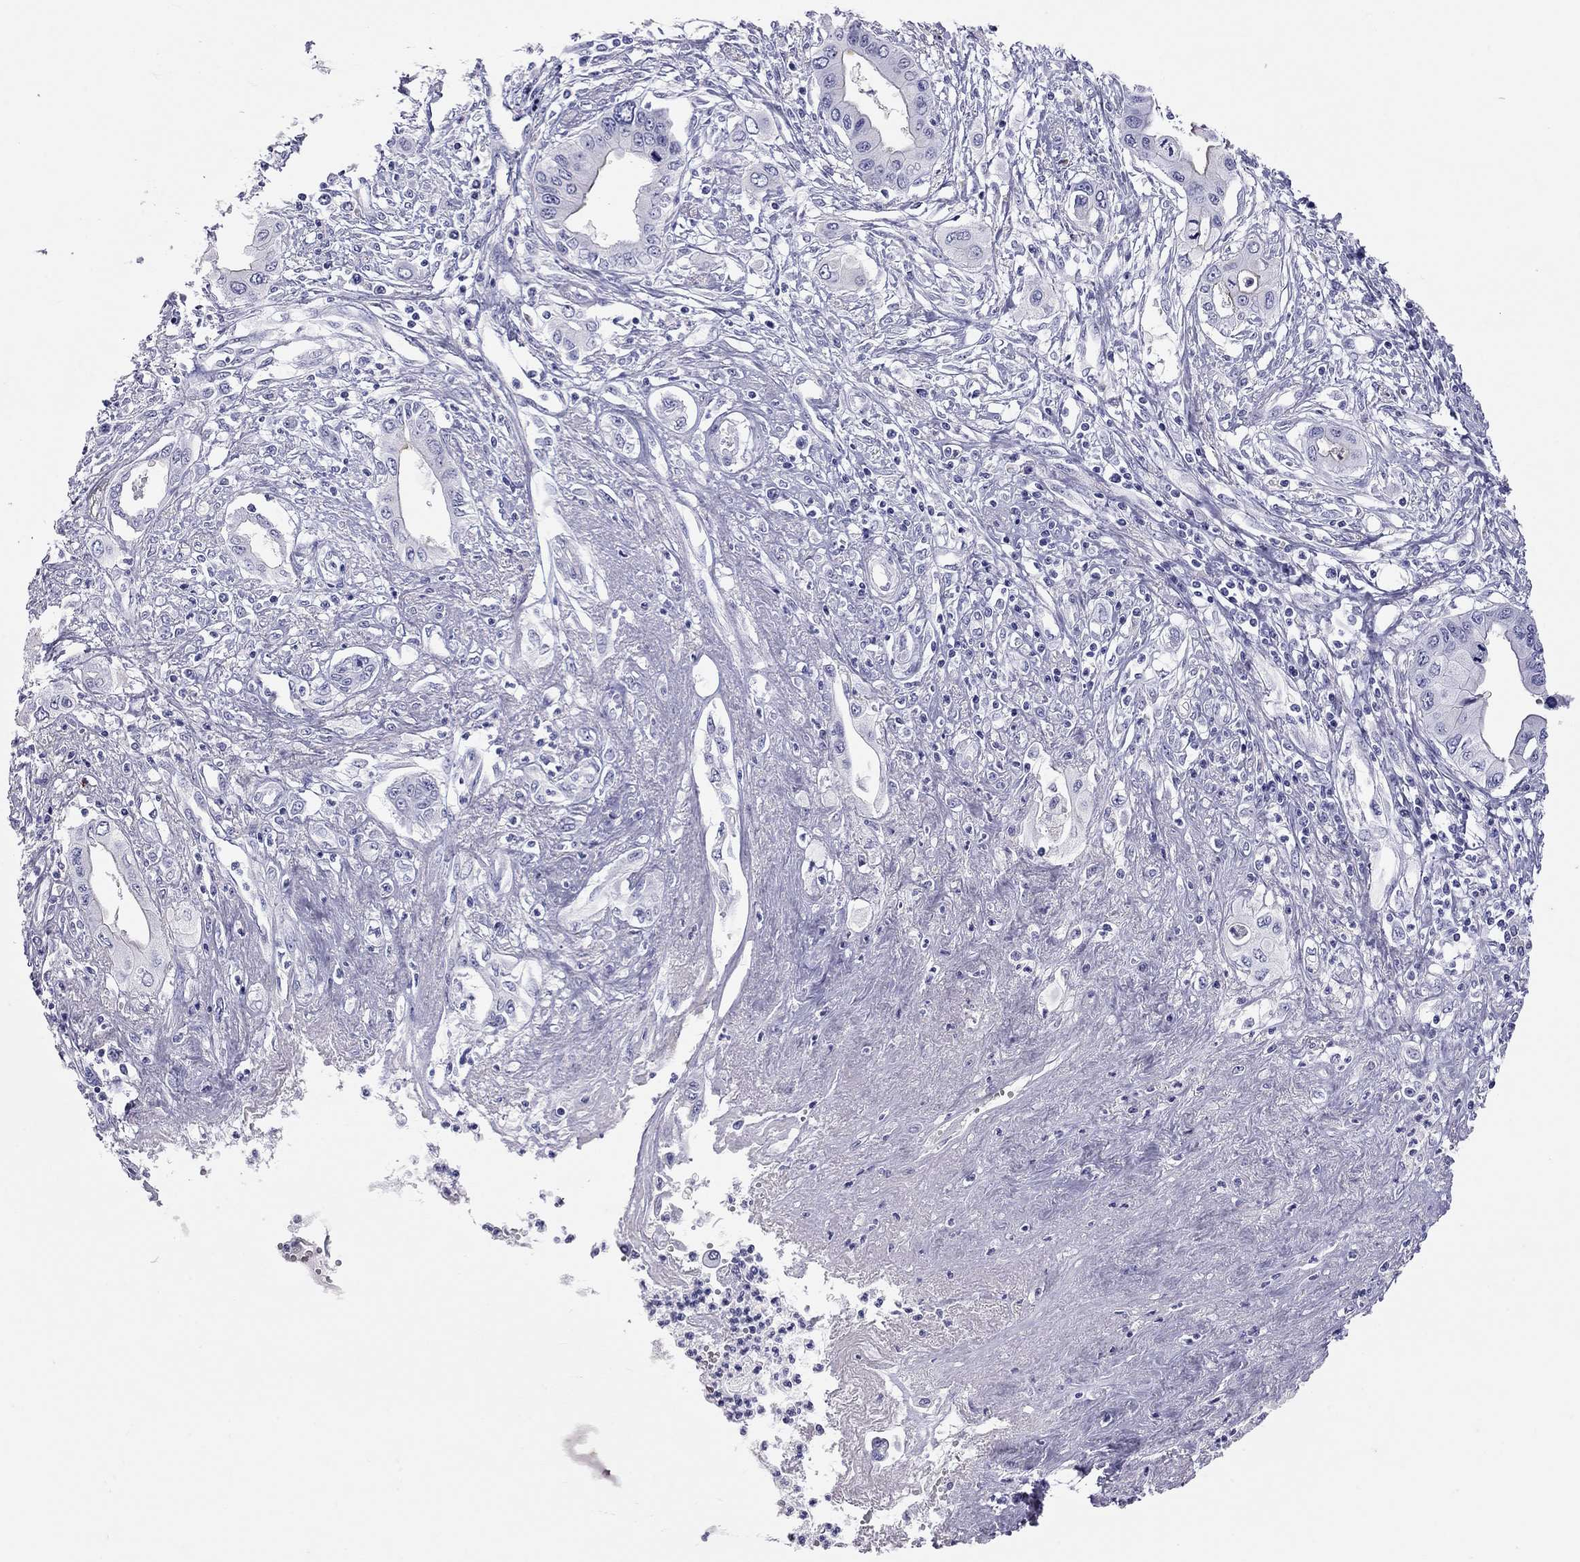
{"staining": {"intensity": "negative", "quantity": "none", "location": "none"}, "tissue": "pancreatic cancer", "cell_type": "Tumor cells", "image_type": "cancer", "snomed": [{"axis": "morphology", "description": "Adenocarcinoma, NOS"}, {"axis": "topography", "description": "Pancreas"}], "caption": "The immunohistochemistry (IHC) micrograph has no significant positivity in tumor cells of adenocarcinoma (pancreatic) tissue.", "gene": "MUC16", "patient": {"sex": "female", "age": 62}}